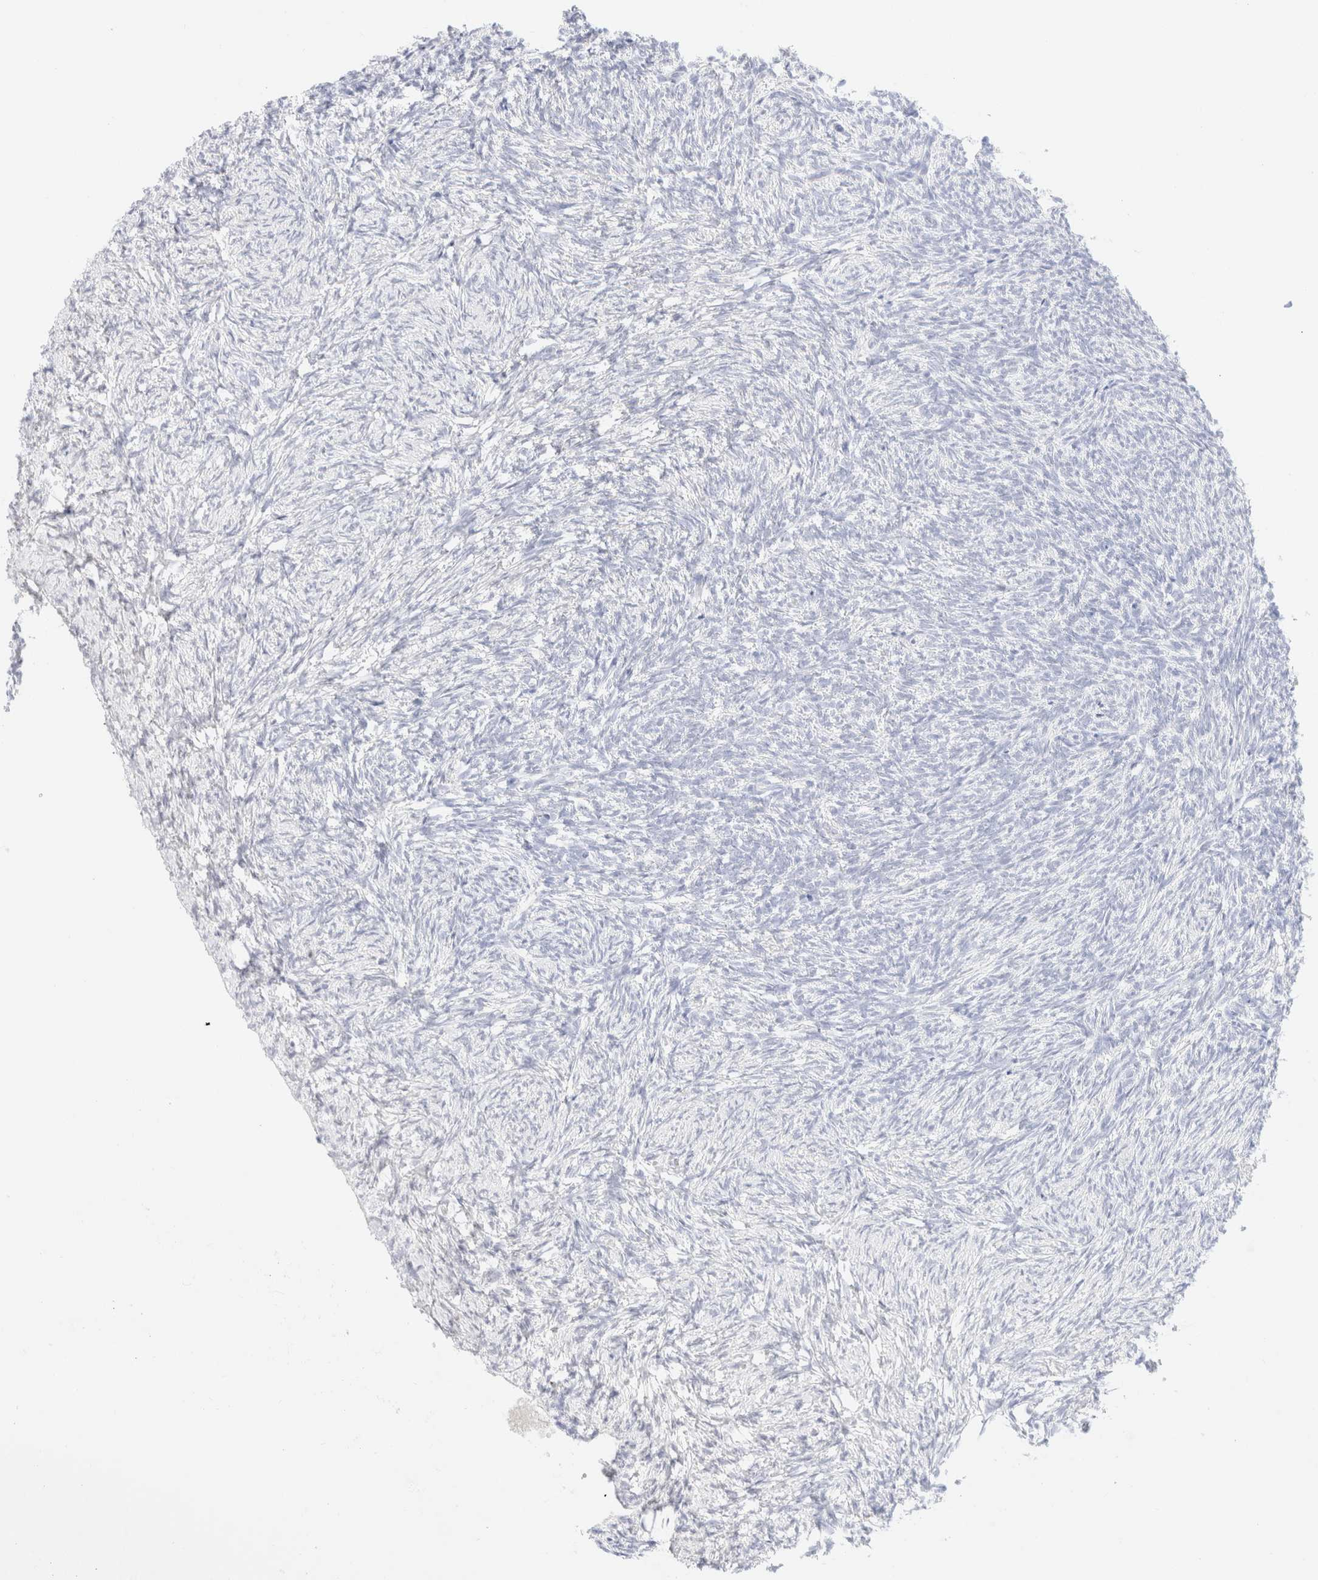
{"staining": {"intensity": "negative", "quantity": "none", "location": "none"}, "tissue": "ovary", "cell_type": "Follicle cells", "image_type": "normal", "snomed": [{"axis": "morphology", "description": "Normal tissue, NOS"}, {"axis": "topography", "description": "Ovary"}], "caption": "DAB immunohistochemical staining of unremarkable ovary demonstrates no significant expression in follicle cells. (DAB (3,3'-diaminobenzidine) IHC visualized using brightfield microscopy, high magnification).", "gene": "KRT15", "patient": {"sex": "female", "age": 41}}